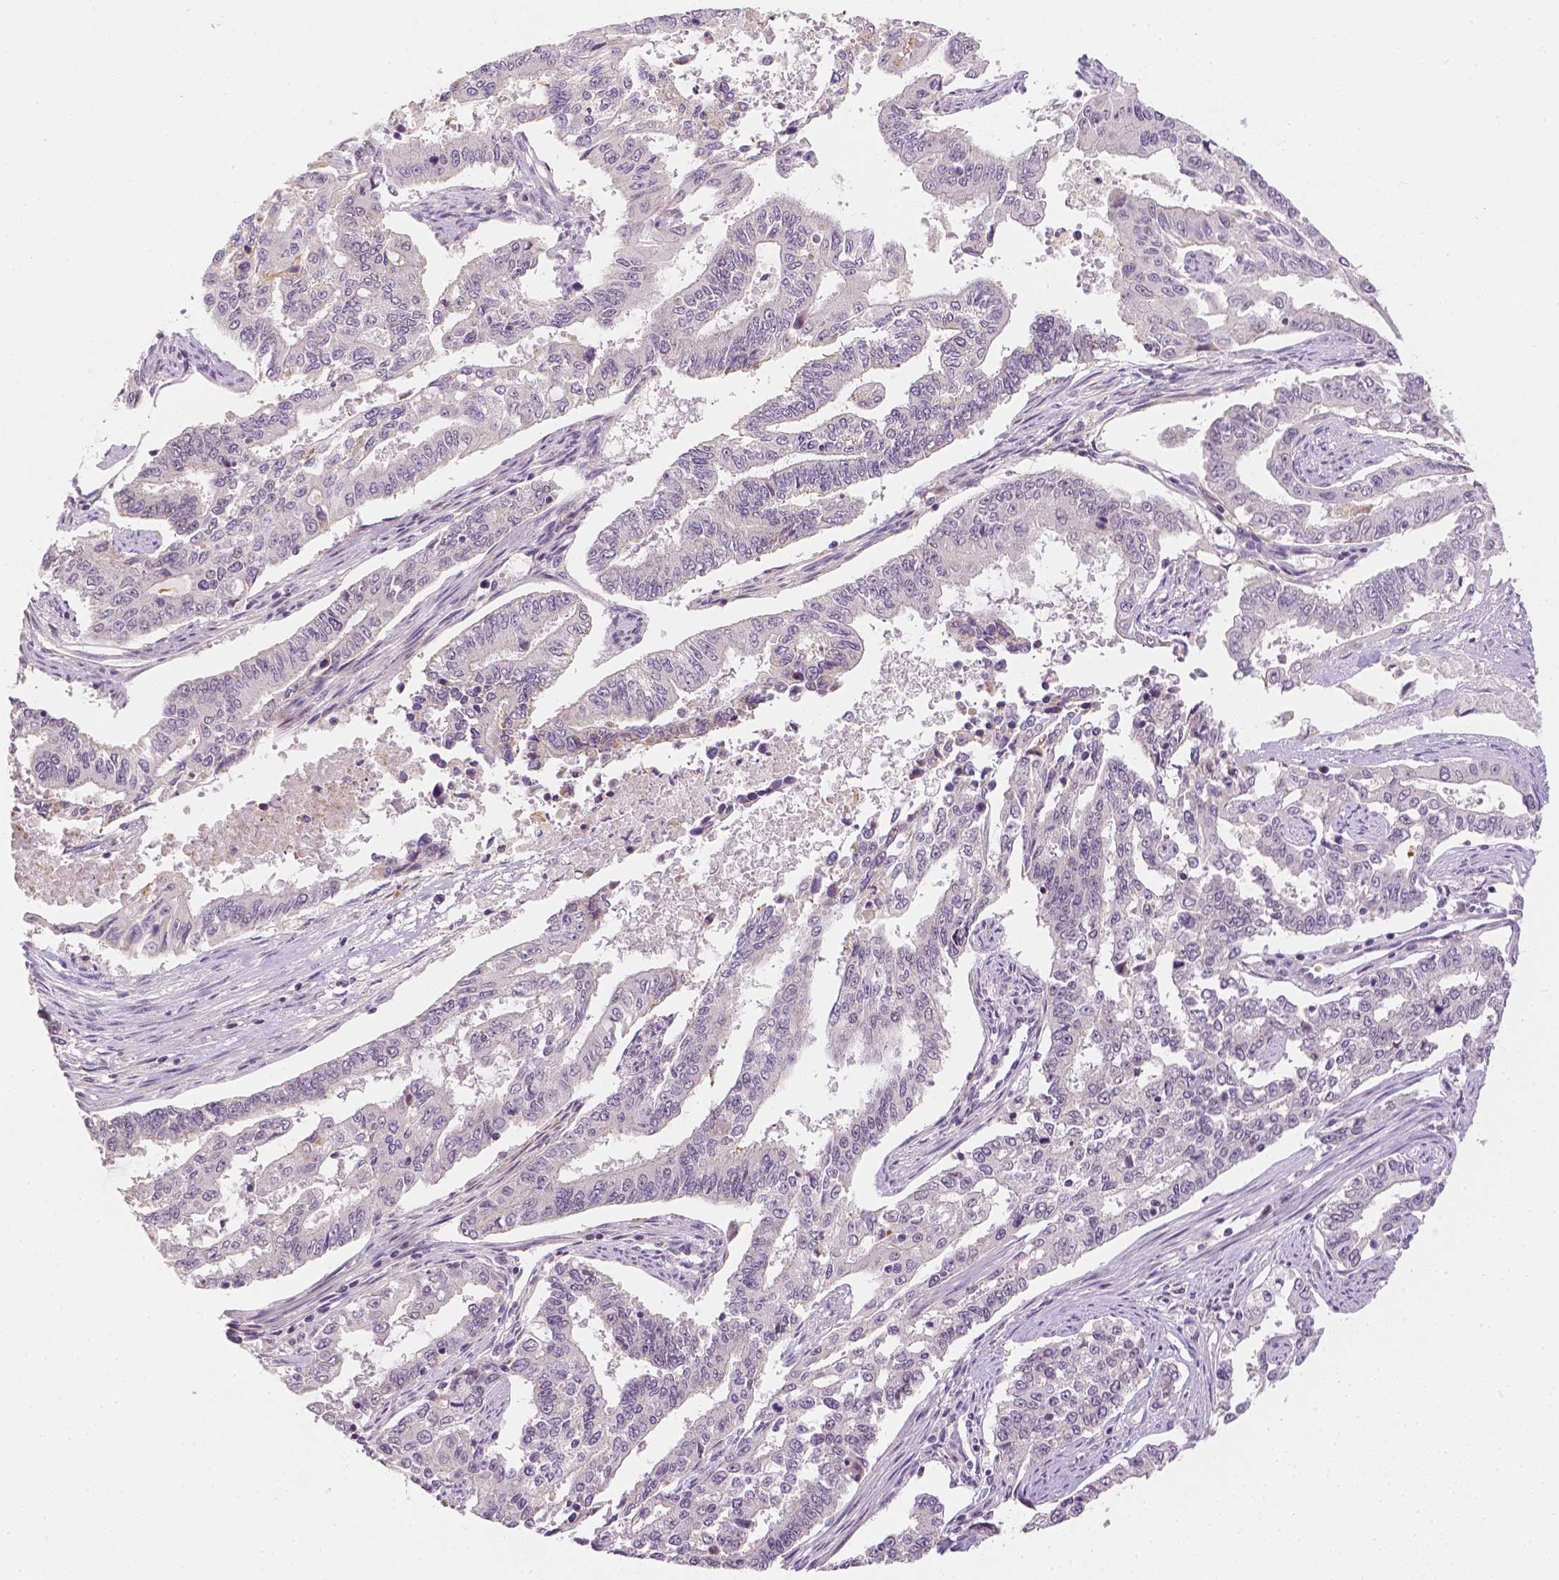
{"staining": {"intensity": "negative", "quantity": "none", "location": "none"}, "tissue": "endometrial cancer", "cell_type": "Tumor cells", "image_type": "cancer", "snomed": [{"axis": "morphology", "description": "Adenocarcinoma, NOS"}, {"axis": "topography", "description": "Uterus"}], "caption": "High power microscopy photomicrograph of an IHC photomicrograph of endometrial cancer (adenocarcinoma), revealing no significant staining in tumor cells.", "gene": "ZNF280B", "patient": {"sex": "female", "age": 59}}